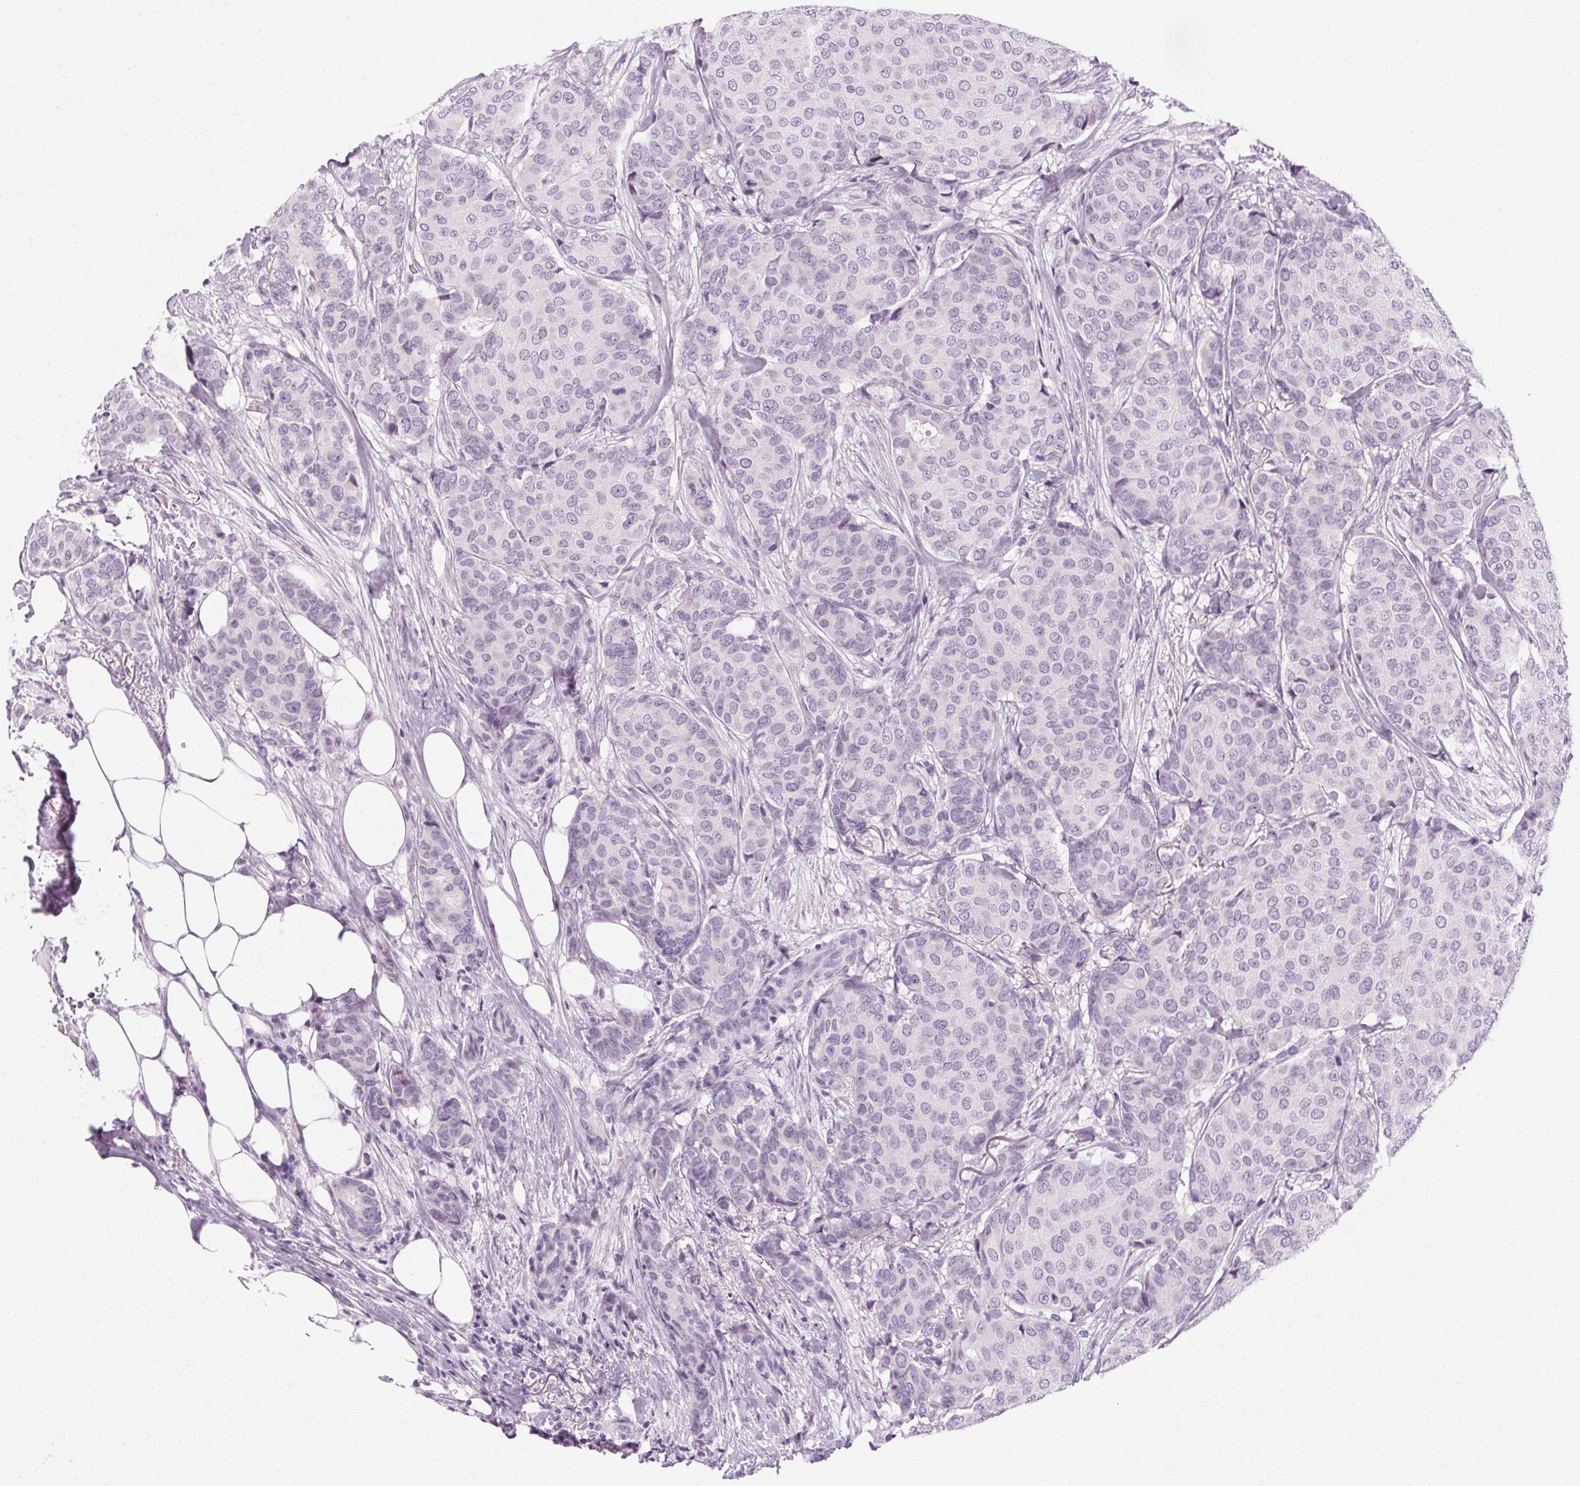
{"staining": {"intensity": "negative", "quantity": "none", "location": "none"}, "tissue": "breast cancer", "cell_type": "Tumor cells", "image_type": "cancer", "snomed": [{"axis": "morphology", "description": "Duct carcinoma"}, {"axis": "topography", "description": "Breast"}], "caption": "Histopathology image shows no protein staining in tumor cells of breast invasive ductal carcinoma tissue.", "gene": "POMC", "patient": {"sex": "female", "age": 75}}